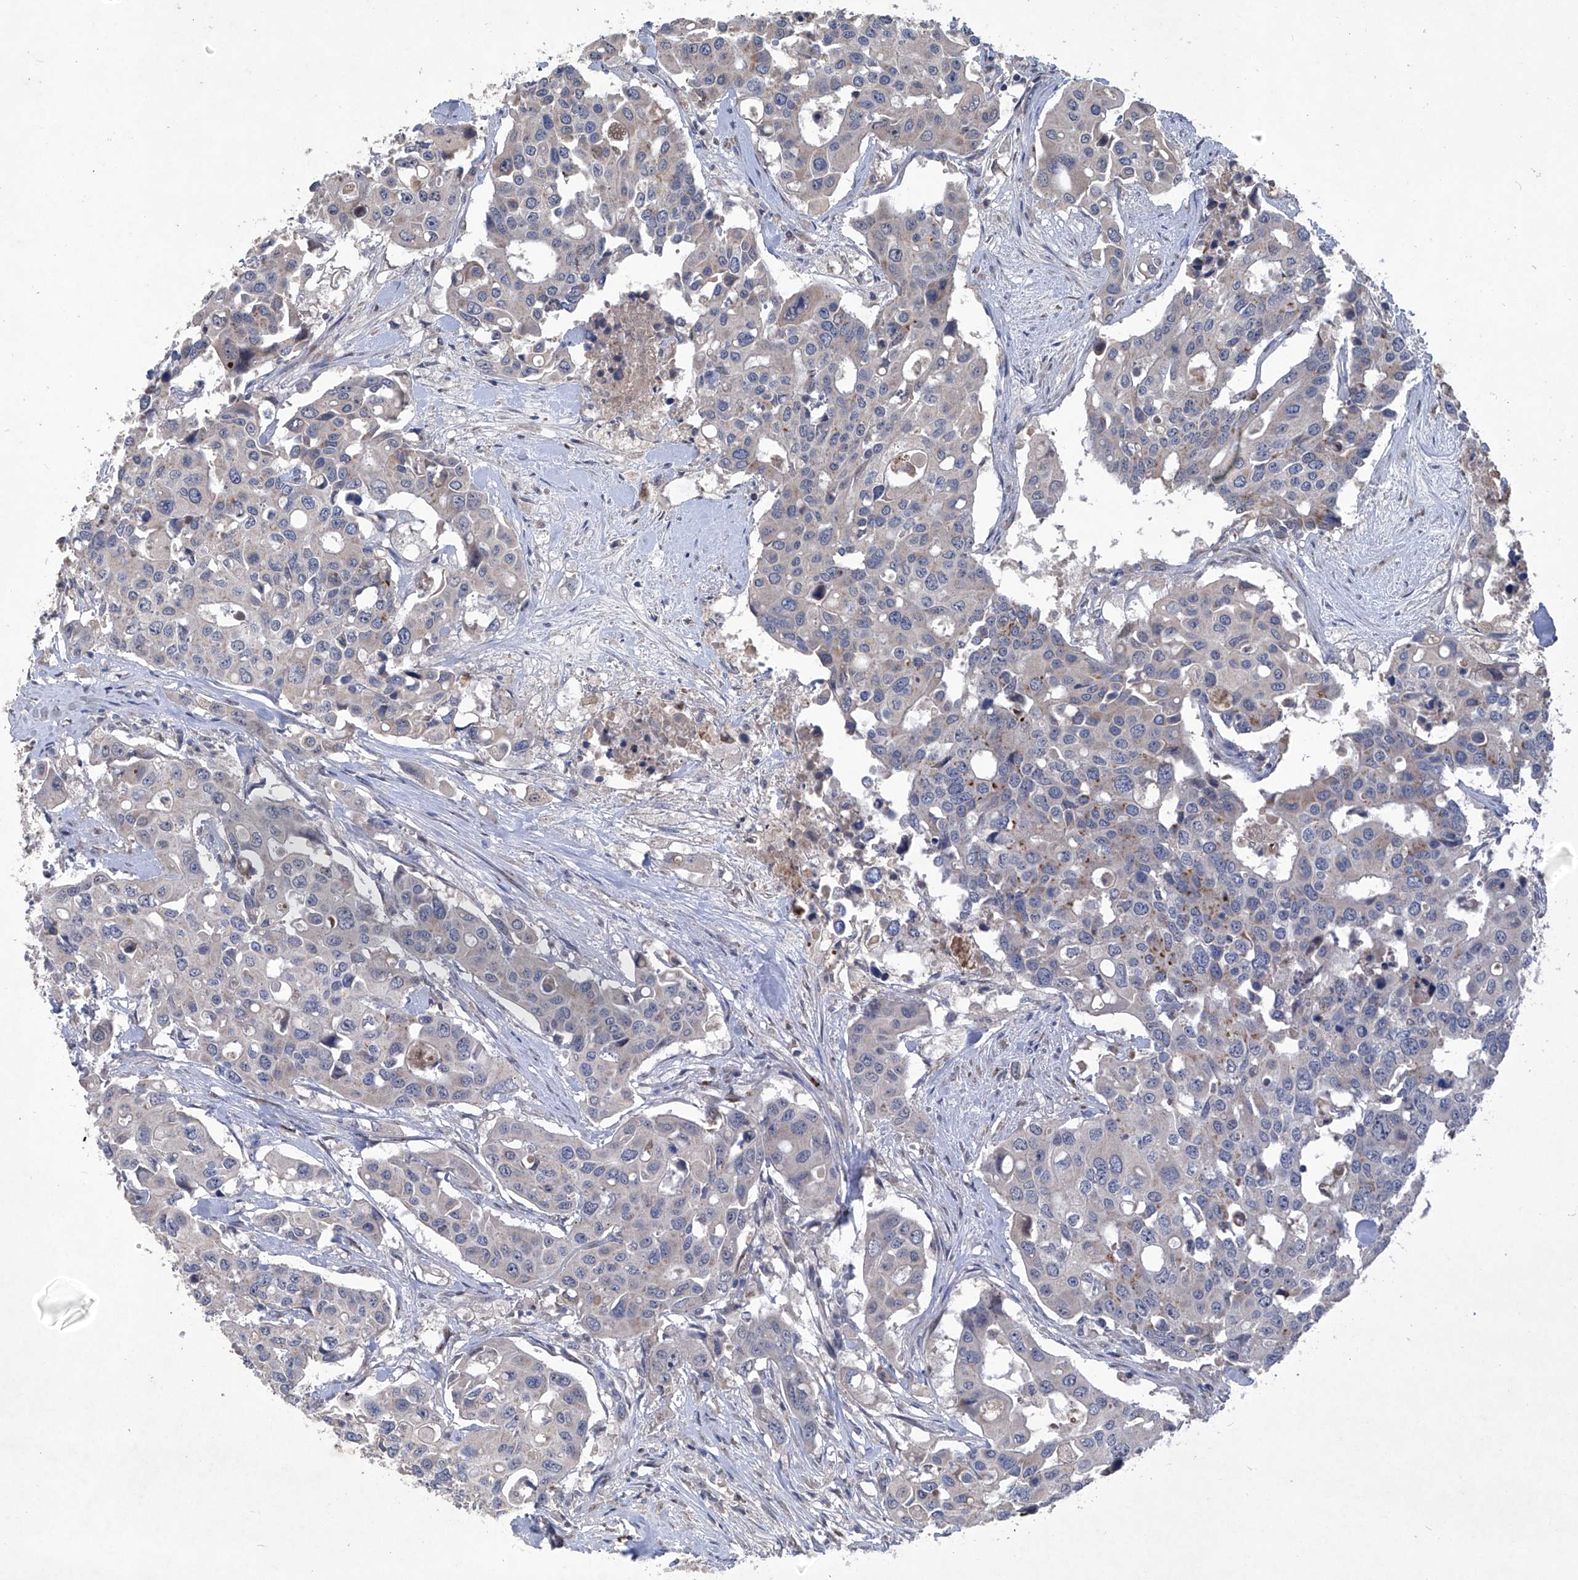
{"staining": {"intensity": "negative", "quantity": "none", "location": "none"}, "tissue": "colorectal cancer", "cell_type": "Tumor cells", "image_type": "cancer", "snomed": [{"axis": "morphology", "description": "Adenocarcinoma, NOS"}, {"axis": "topography", "description": "Colon"}], "caption": "This is an IHC image of human adenocarcinoma (colorectal). There is no positivity in tumor cells.", "gene": "PCSK5", "patient": {"sex": "male", "age": 77}}